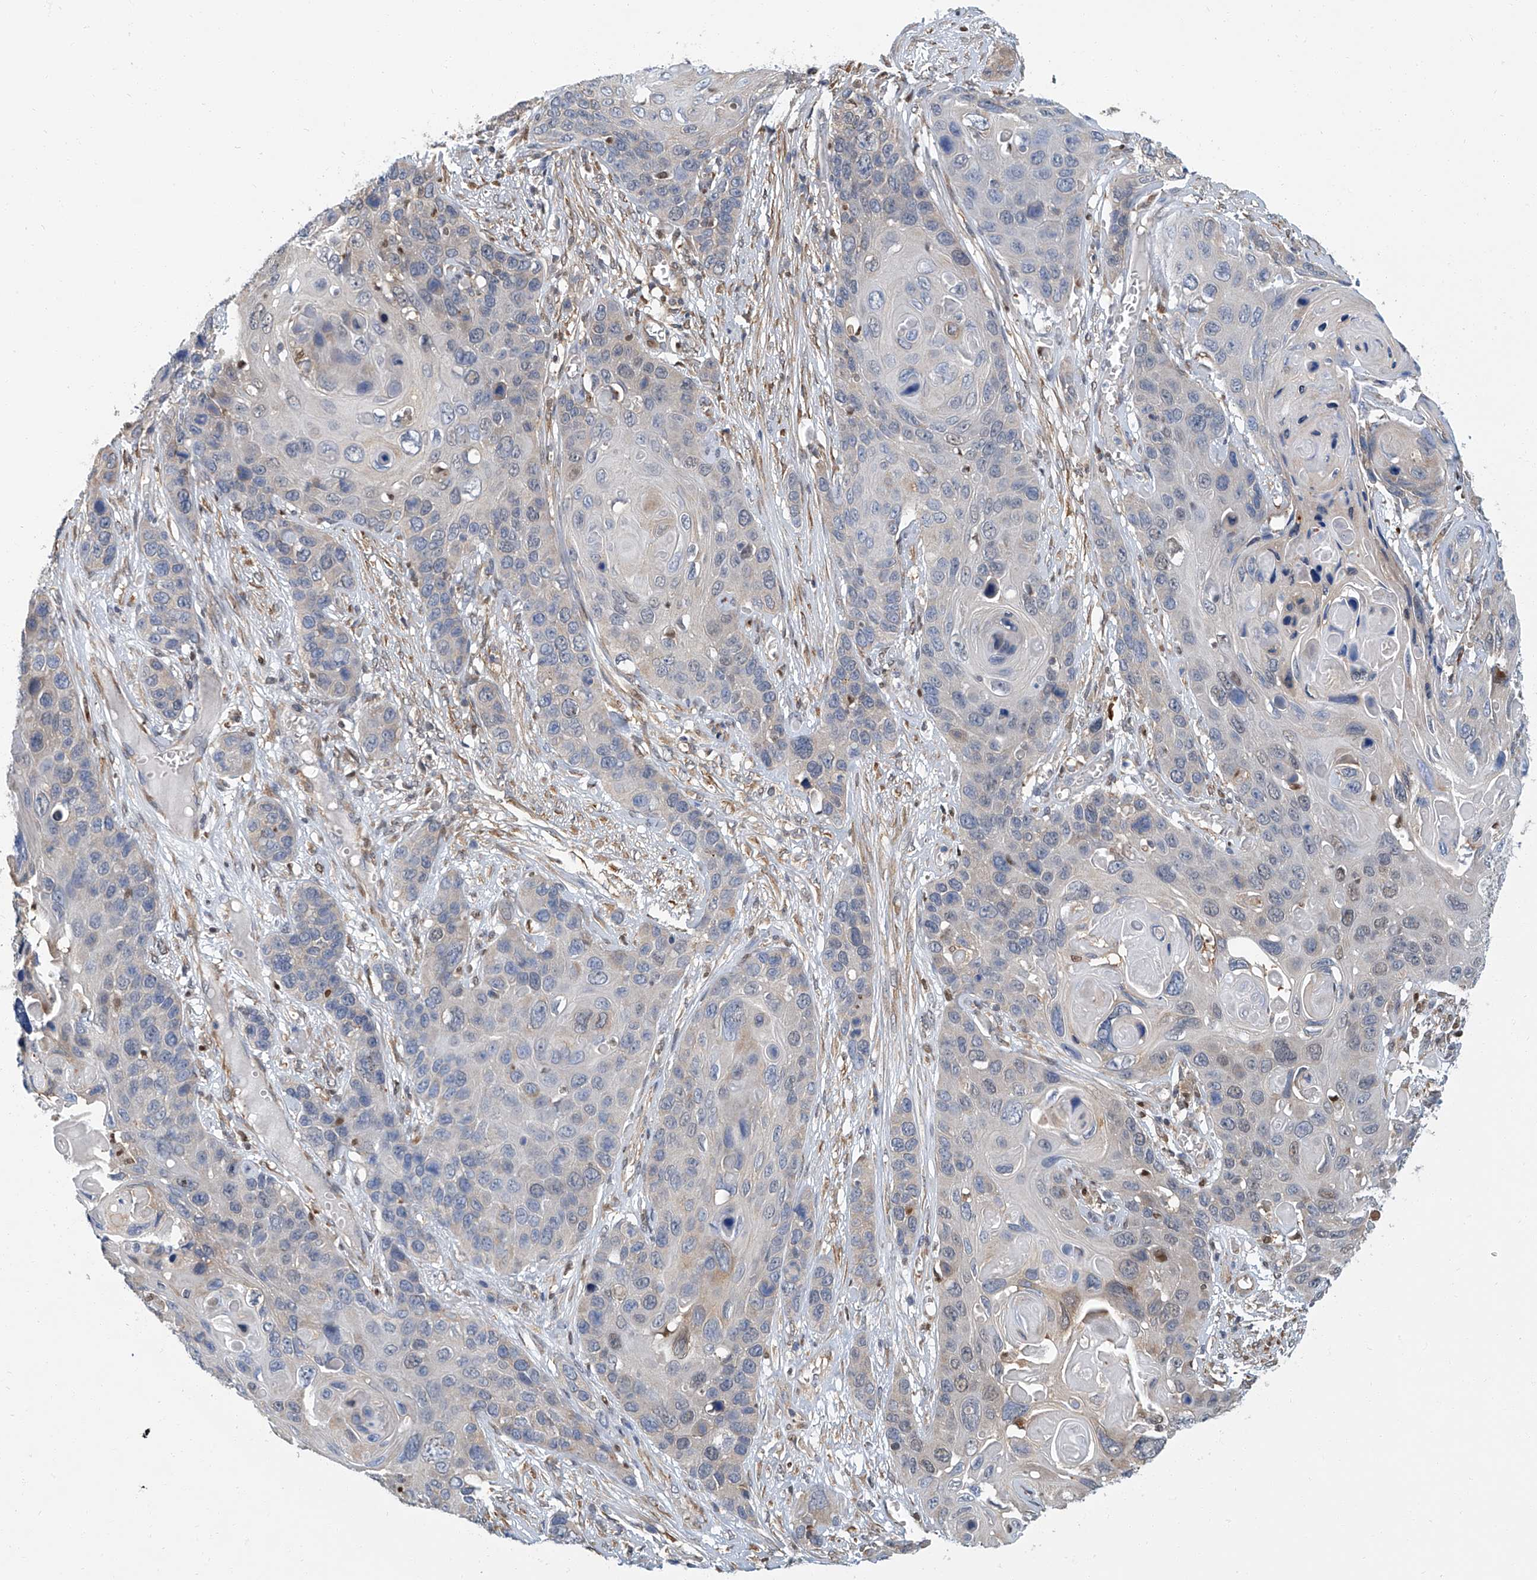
{"staining": {"intensity": "weak", "quantity": "<25%", "location": "nuclear"}, "tissue": "skin cancer", "cell_type": "Tumor cells", "image_type": "cancer", "snomed": [{"axis": "morphology", "description": "Squamous cell carcinoma, NOS"}, {"axis": "topography", "description": "Skin"}], "caption": "This is a histopathology image of immunohistochemistry staining of squamous cell carcinoma (skin), which shows no staining in tumor cells. The staining is performed using DAB (3,3'-diaminobenzidine) brown chromogen with nuclei counter-stained in using hematoxylin.", "gene": "PSMB10", "patient": {"sex": "male", "age": 55}}